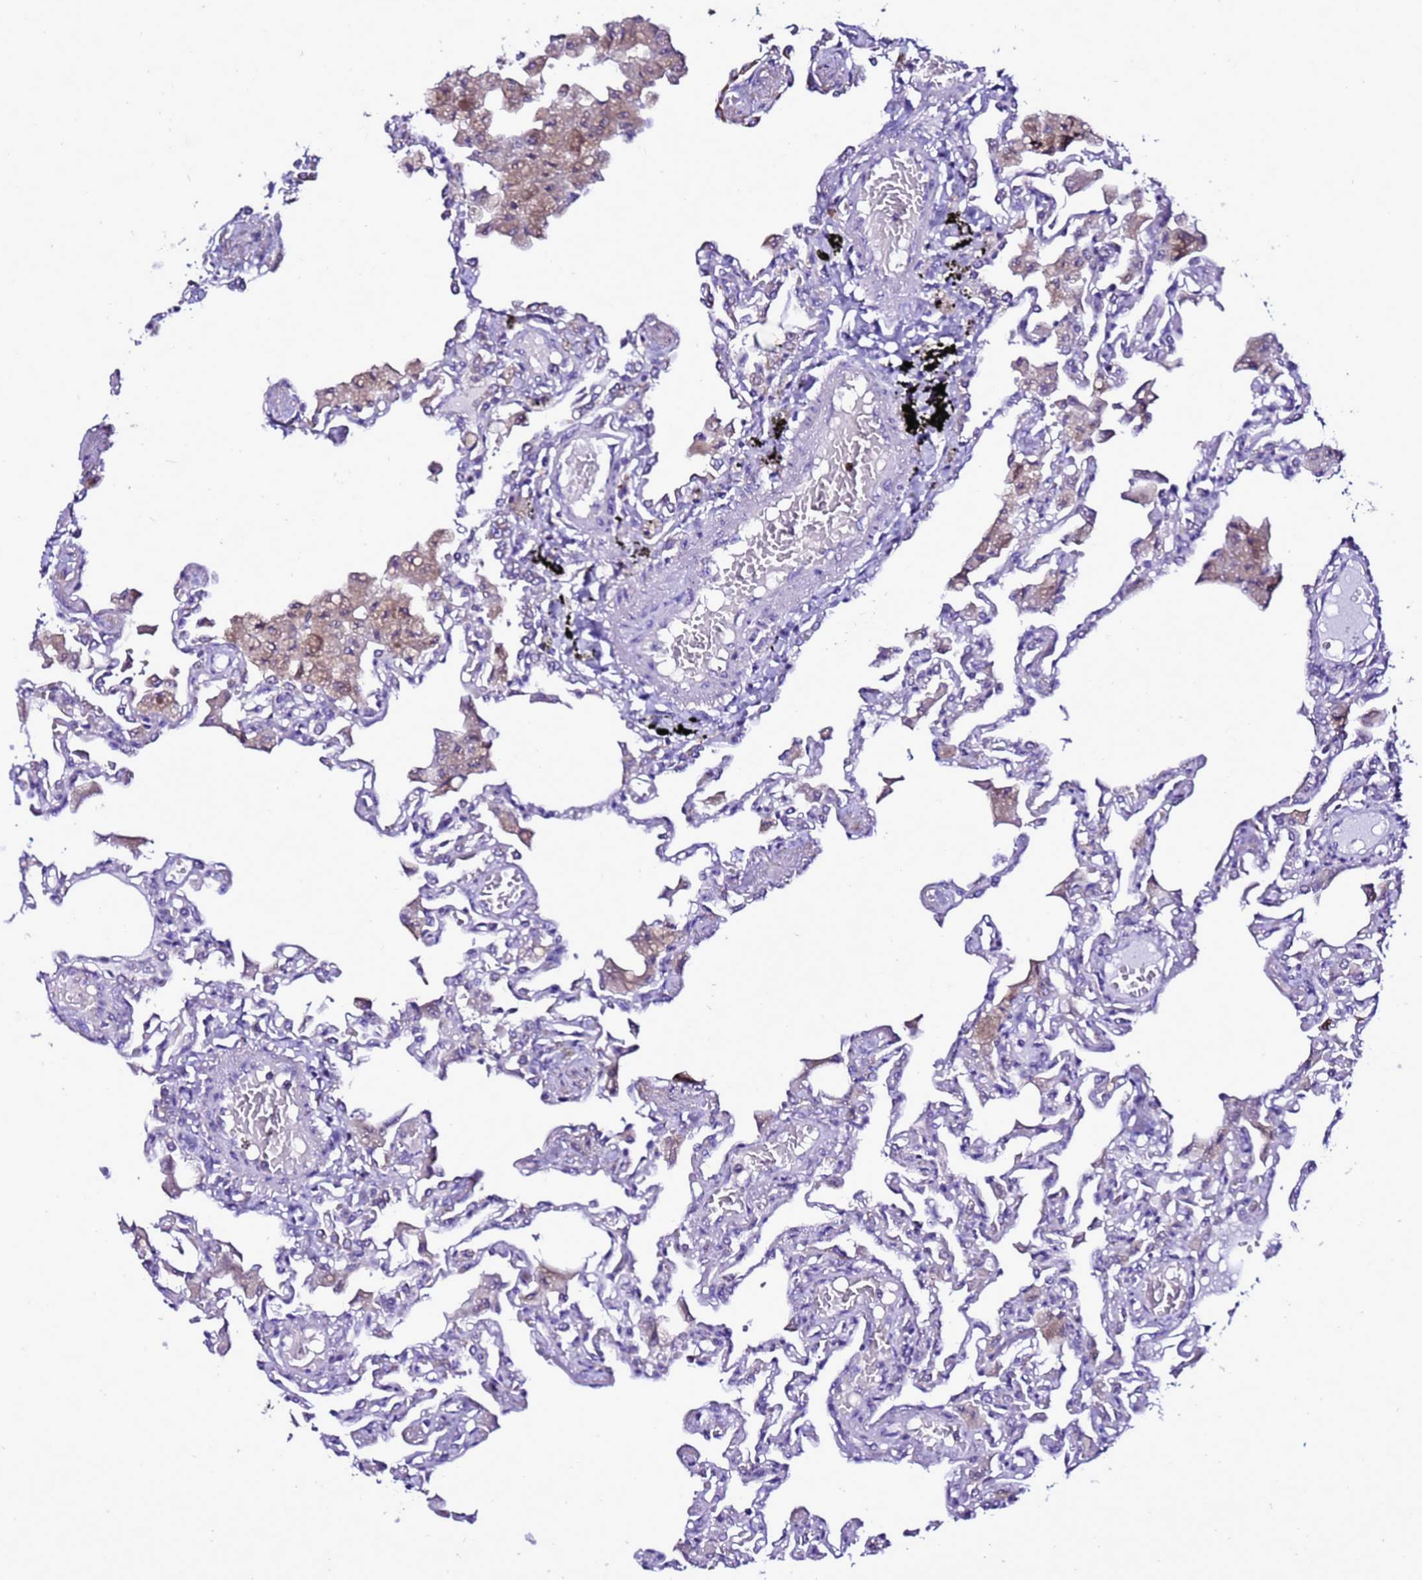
{"staining": {"intensity": "negative", "quantity": "none", "location": "none"}, "tissue": "lung", "cell_type": "Alveolar cells", "image_type": "normal", "snomed": [{"axis": "morphology", "description": "Normal tissue, NOS"}, {"axis": "topography", "description": "Bronchus"}, {"axis": "topography", "description": "Lung"}], "caption": "Photomicrograph shows no significant protein expression in alveolar cells of unremarkable lung. (DAB immunohistochemistry with hematoxylin counter stain).", "gene": "DPH6", "patient": {"sex": "female", "age": 49}}